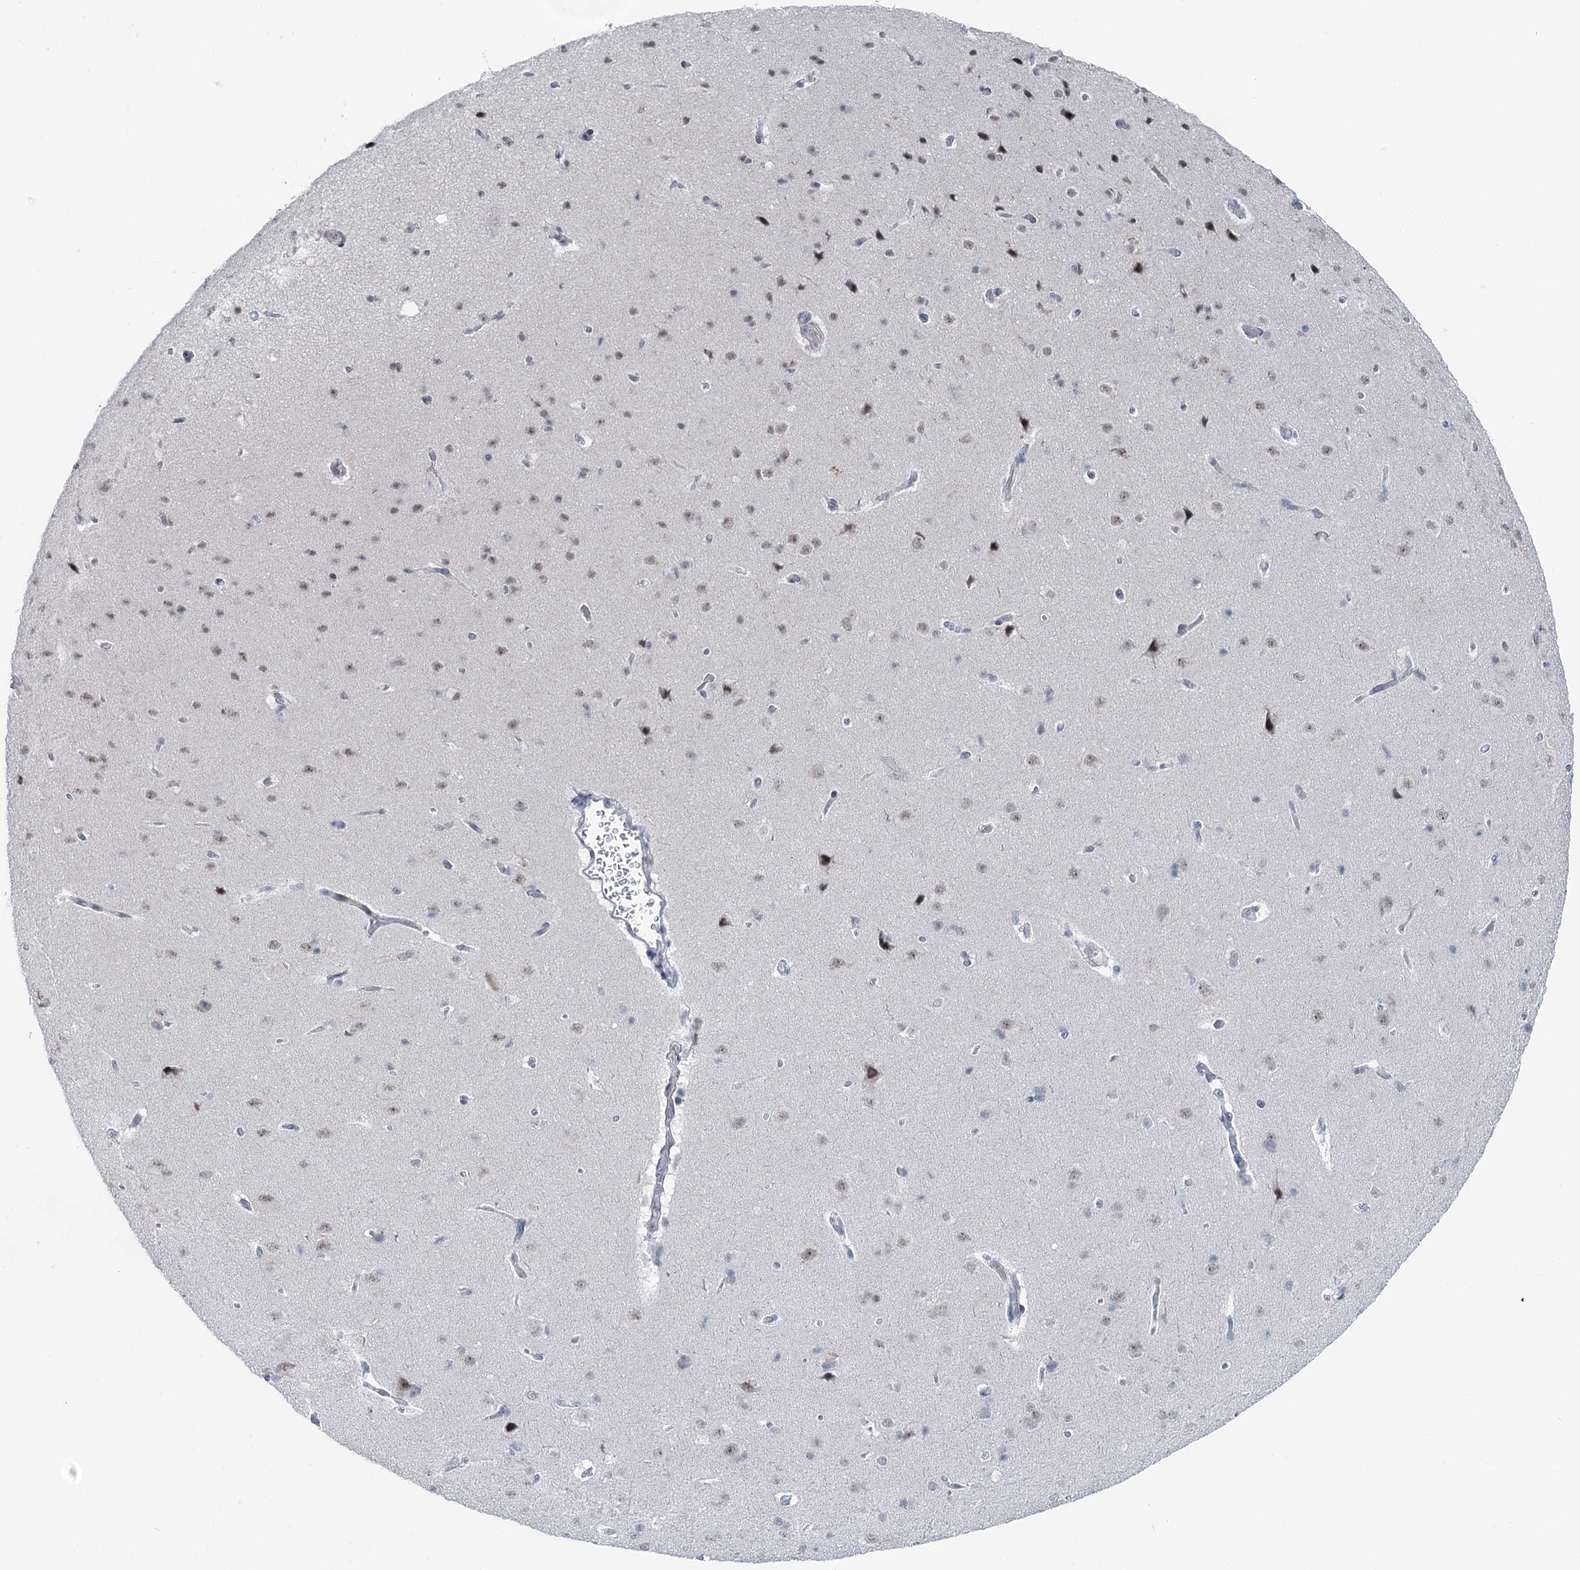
{"staining": {"intensity": "negative", "quantity": "none", "location": "none"}, "tissue": "cerebral cortex", "cell_type": "Endothelial cells", "image_type": "normal", "snomed": [{"axis": "morphology", "description": "Normal tissue, NOS"}, {"axis": "topography", "description": "Cerebral cortex"}], "caption": "A micrograph of human cerebral cortex is negative for staining in endothelial cells. The staining was performed using DAB (3,3'-diaminobenzidine) to visualize the protein expression in brown, while the nuclei were stained in blue with hematoxylin (Magnification: 20x).", "gene": "STEEP1", "patient": {"sex": "male", "age": 62}}